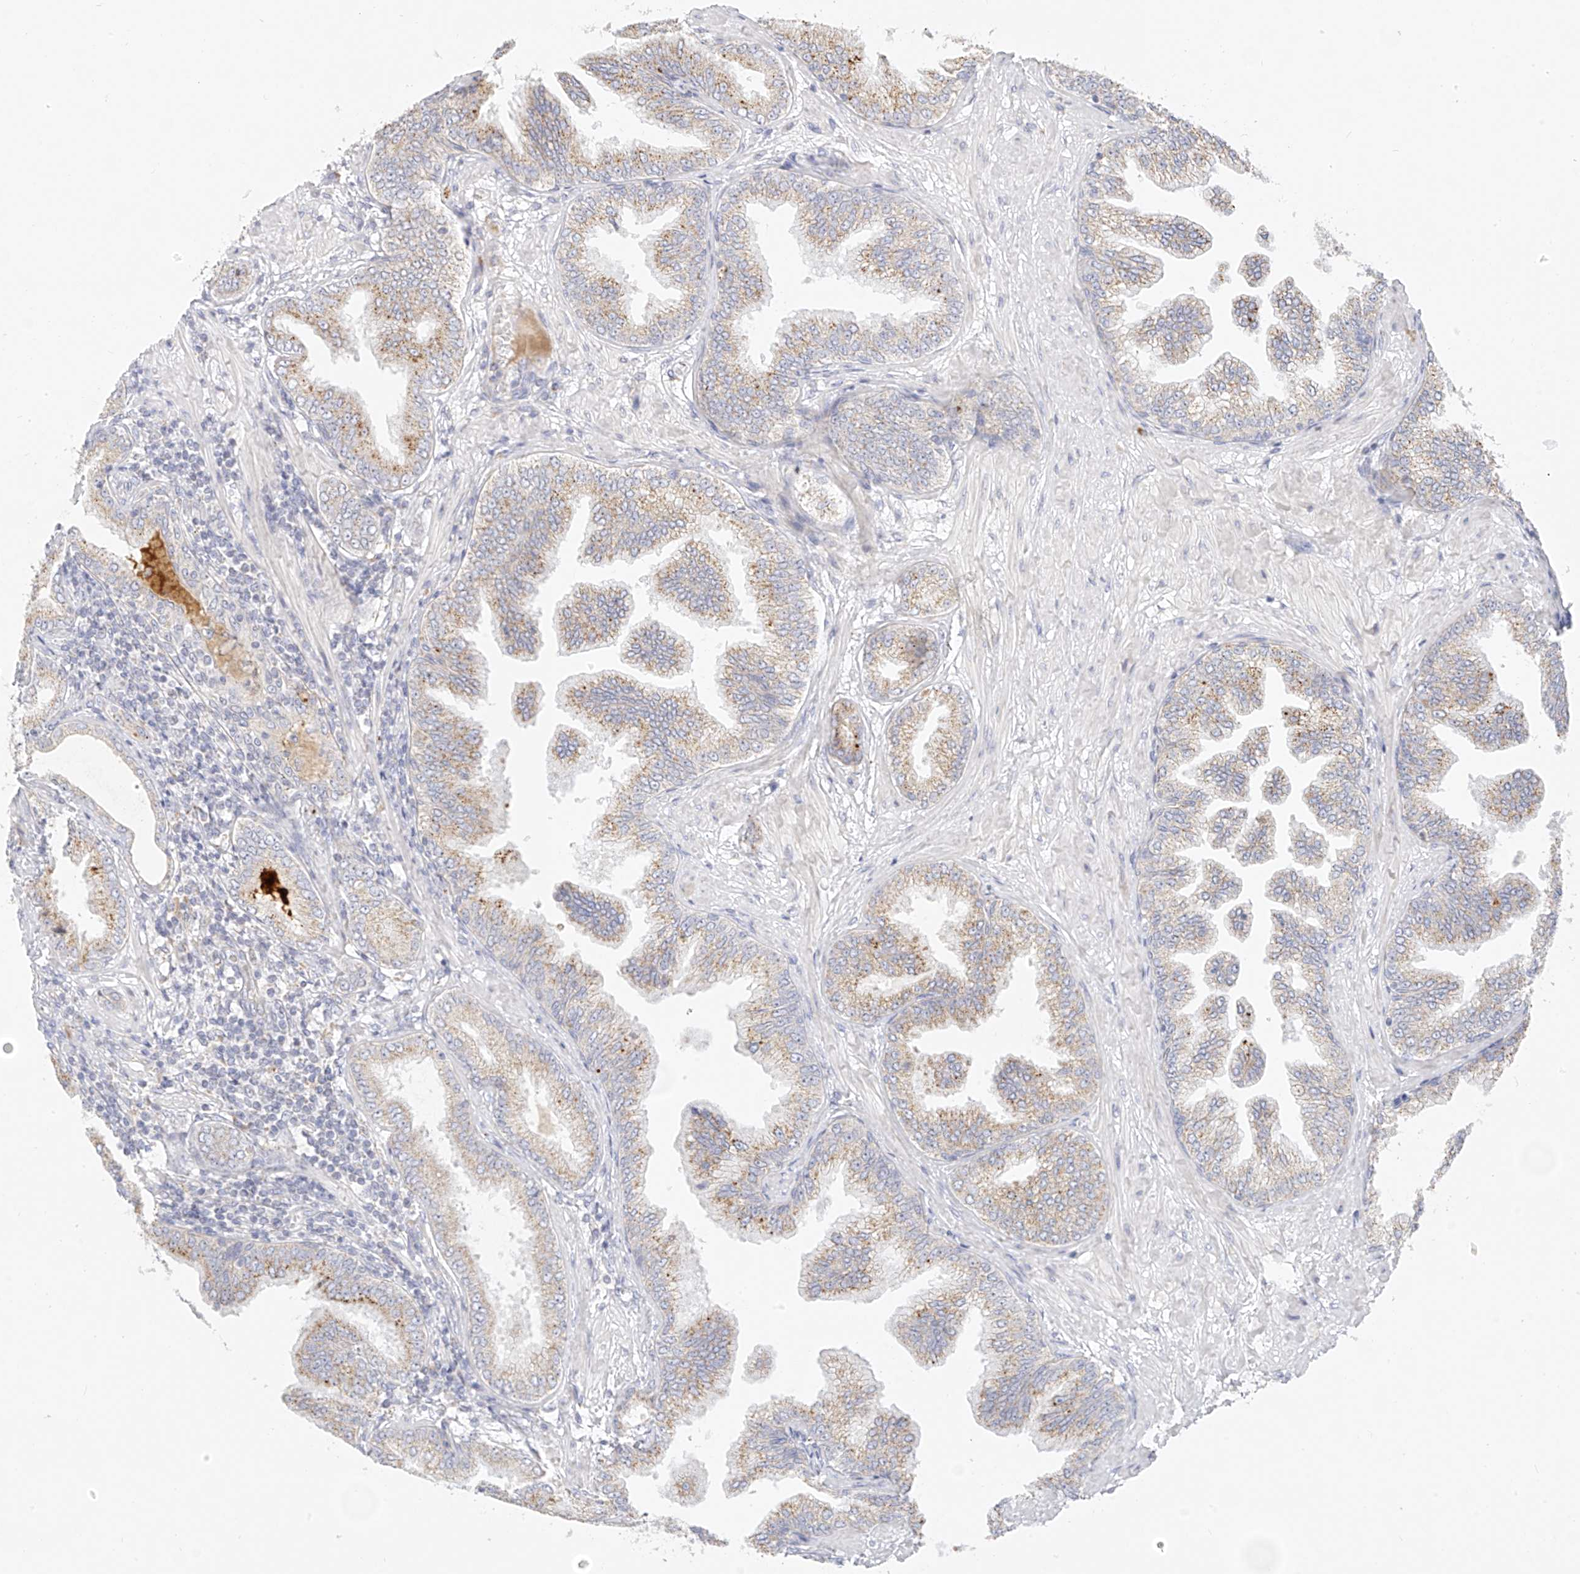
{"staining": {"intensity": "weak", "quantity": "<25%", "location": "cytoplasmic/membranous"}, "tissue": "prostate cancer", "cell_type": "Tumor cells", "image_type": "cancer", "snomed": [{"axis": "morphology", "description": "Adenocarcinoma, Low grade"}, {"axis": "topography", "description": "Prostate"}], "caption": "Tumor cells are negative for brown protein staining in adenocarcinoma (low-grade) (prostate).", "gene": "ZNF404", "patient": {"sex": "male", "age": 63}}